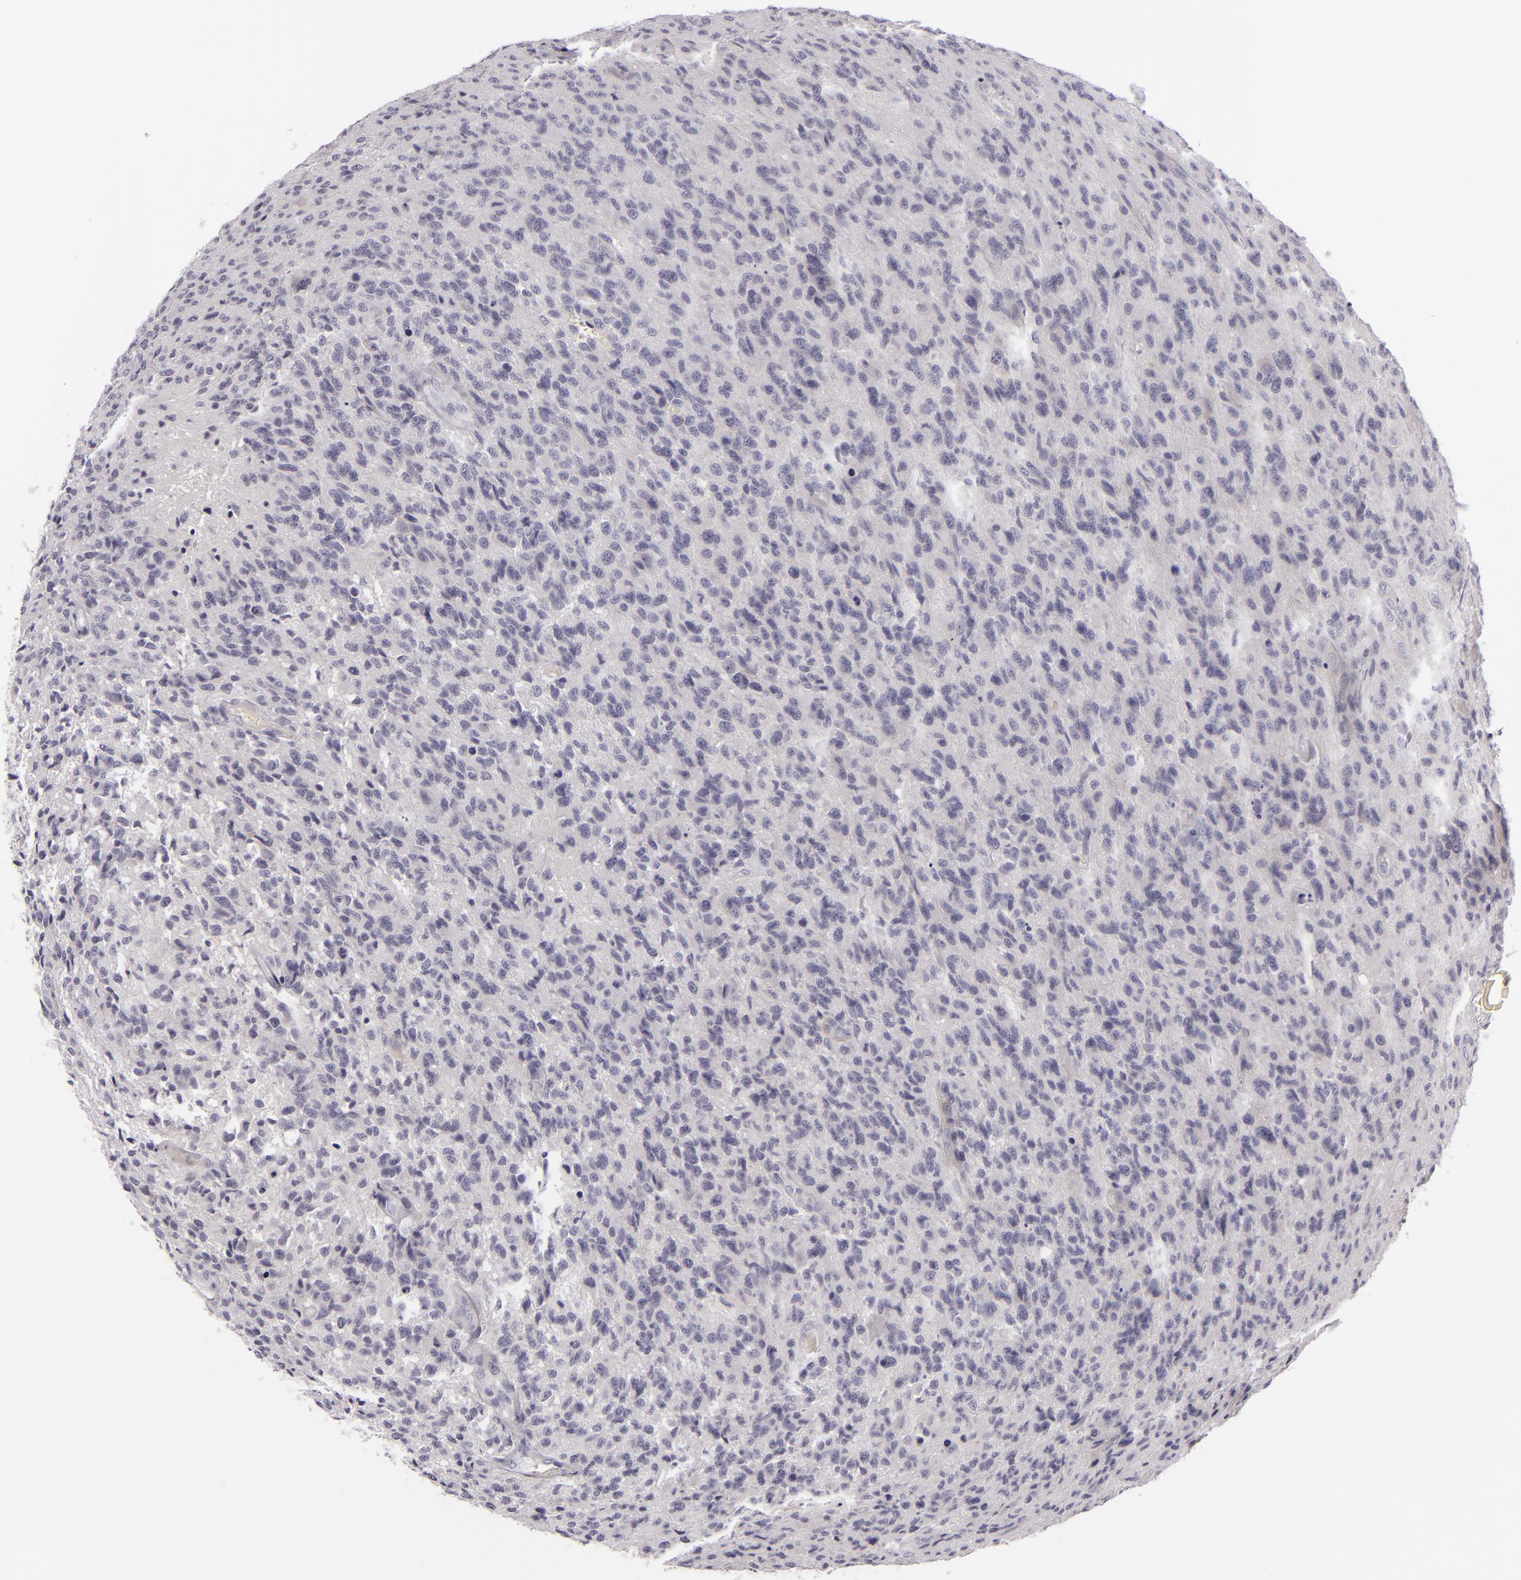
{"staining": {"intensity": "negative", "quantity": "none", "location": "none"}, "tissue": "glioma", "cell_type": "Tumor cells", "image_type": "cancer", "snomed": [{"axis": "morphology", "description": "Glioma, malignant, High grade"}, {"axis": "topography", "description": "Brain"}], "caption": "Immunohistochemical staining of glioma shows no significant expression in tumor cells.", "gene": "DLG4", "patient": {"sex": "male", "age": 36}}